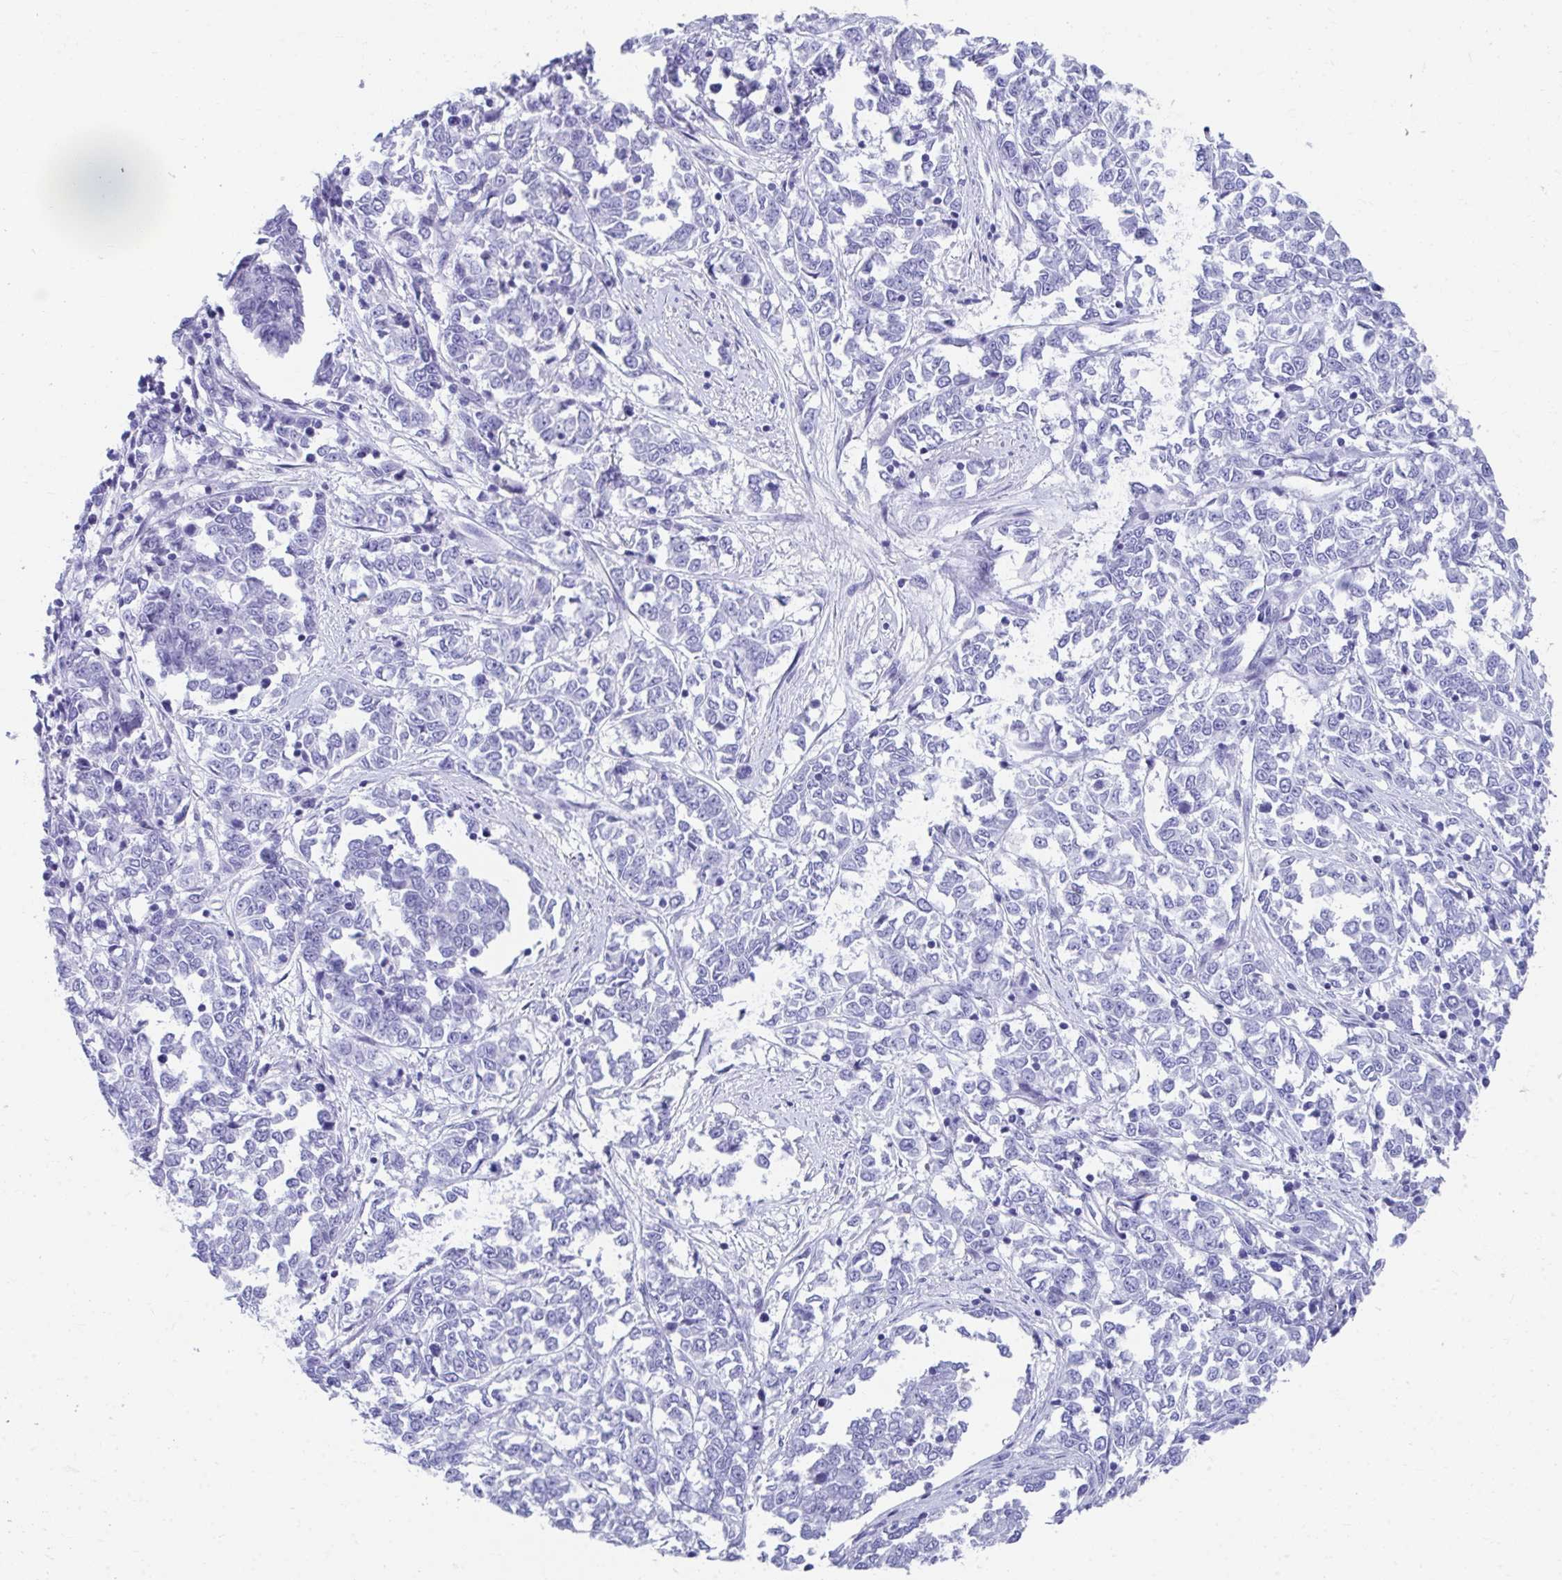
{"staining": {"intensity": "negative", "quantity": "none", "location": "none"}, "tissue": "melanoma", "cell_type": "Tumor cells", "image_type": "cancer", "snomed": [{"axis": "morphology", "description": "Malignant melanoma, NOS"}, {"axis": "topography", "description": "Skin"}], "caption": "A histopathology image of human malignant melanoma is negative for staining in tumor cells.", "gene": "HGD", "patient": {"sex": "female", "age": 72}}